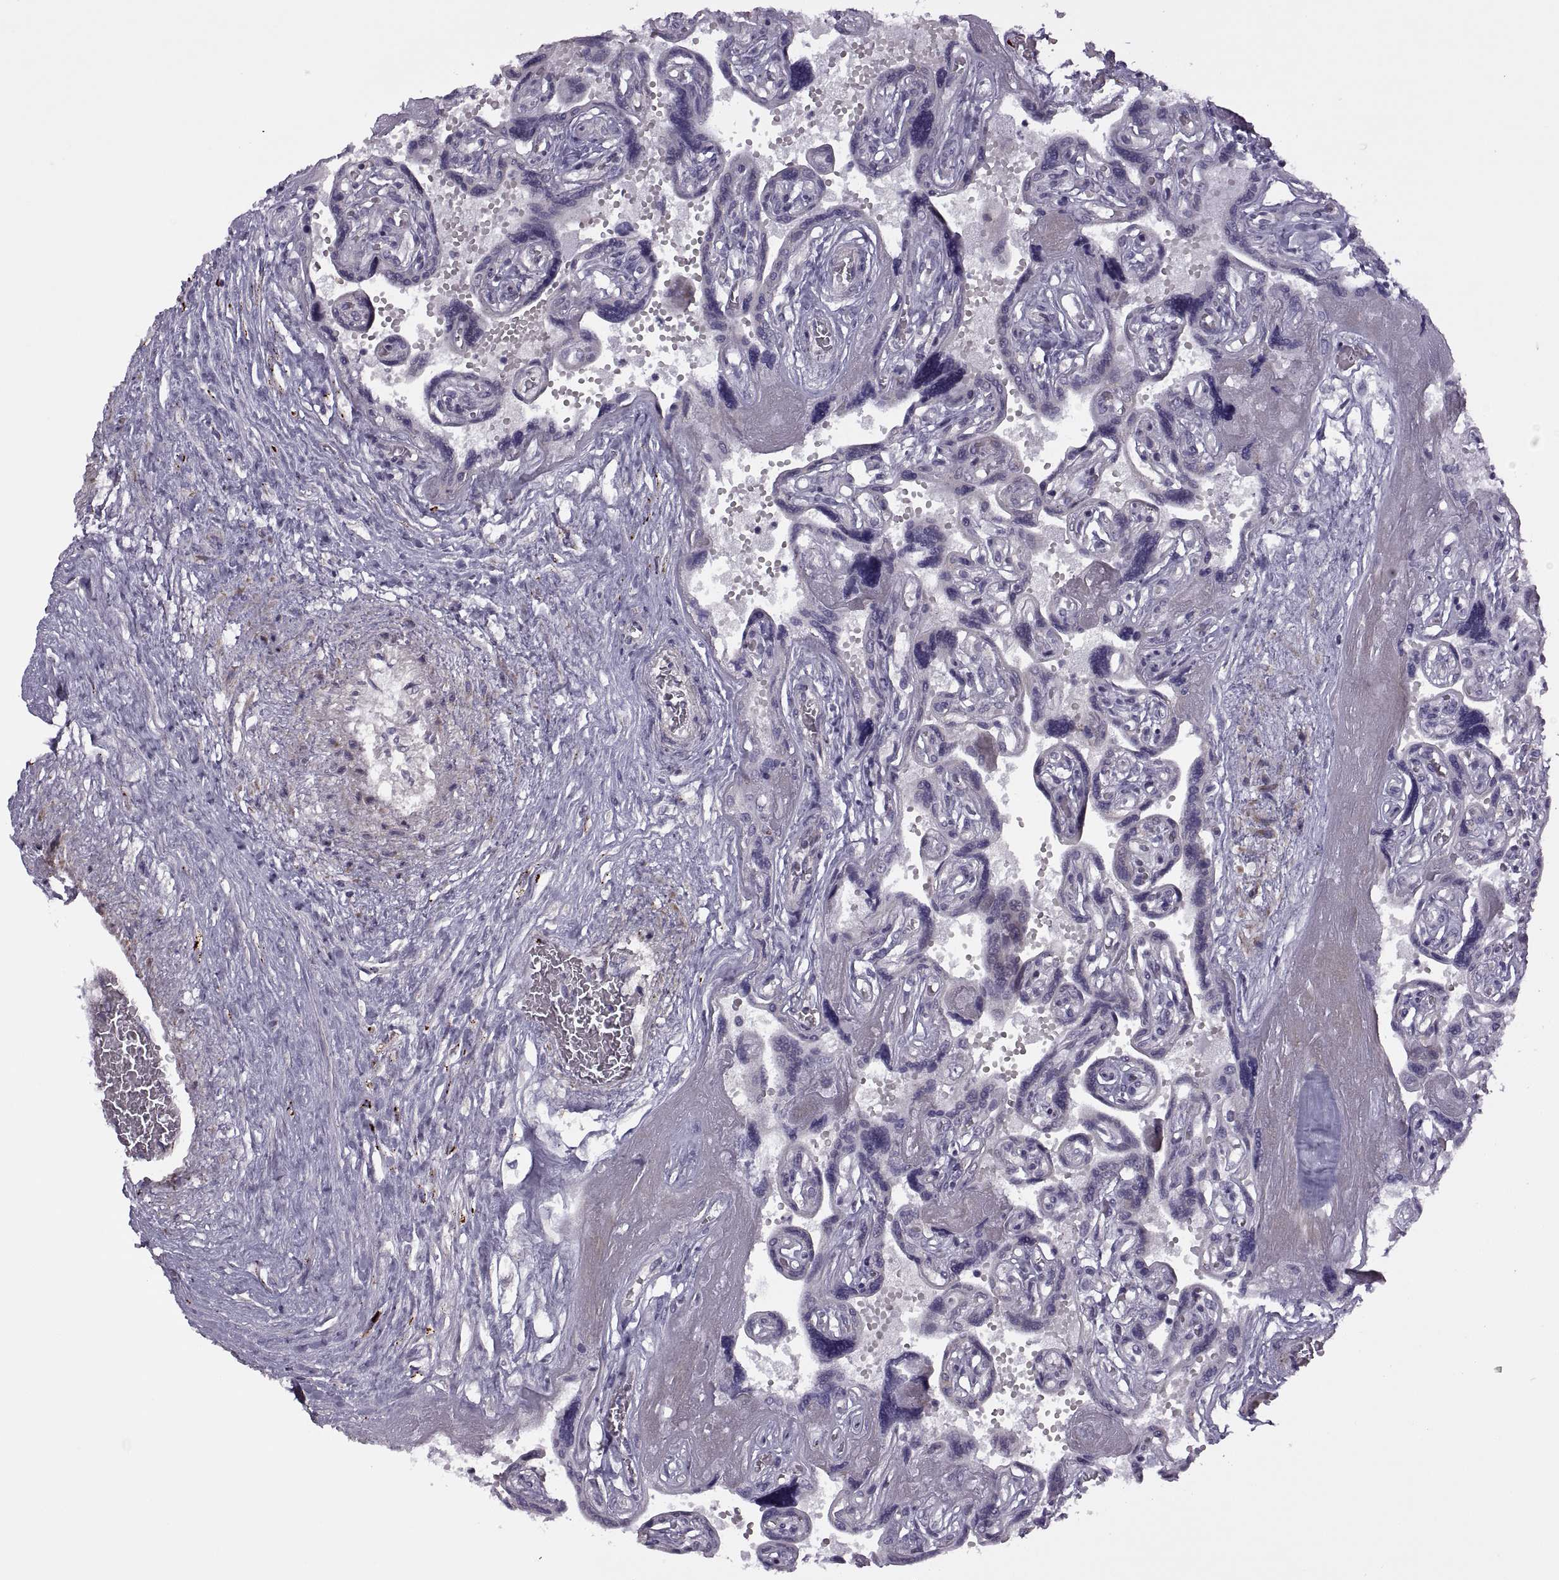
{"staining": {"intensity": "negative", "quantity": "none", "location": "none"}, "tissue": "placenta", "cell_type": "Decidual cells", "image_type": "normal", "snomed": [{"axis": "morphology", "description": "Normal tissue, NOS"}, {"axis": "topography", "description": "Placenta"}], "caption": "This is an immunohistochemistry histopathology image of unremarkable placenta. There is no staining in decidual cells.", "gene": "RIPK4", "patient": {"sex": "female", "age": 32}}